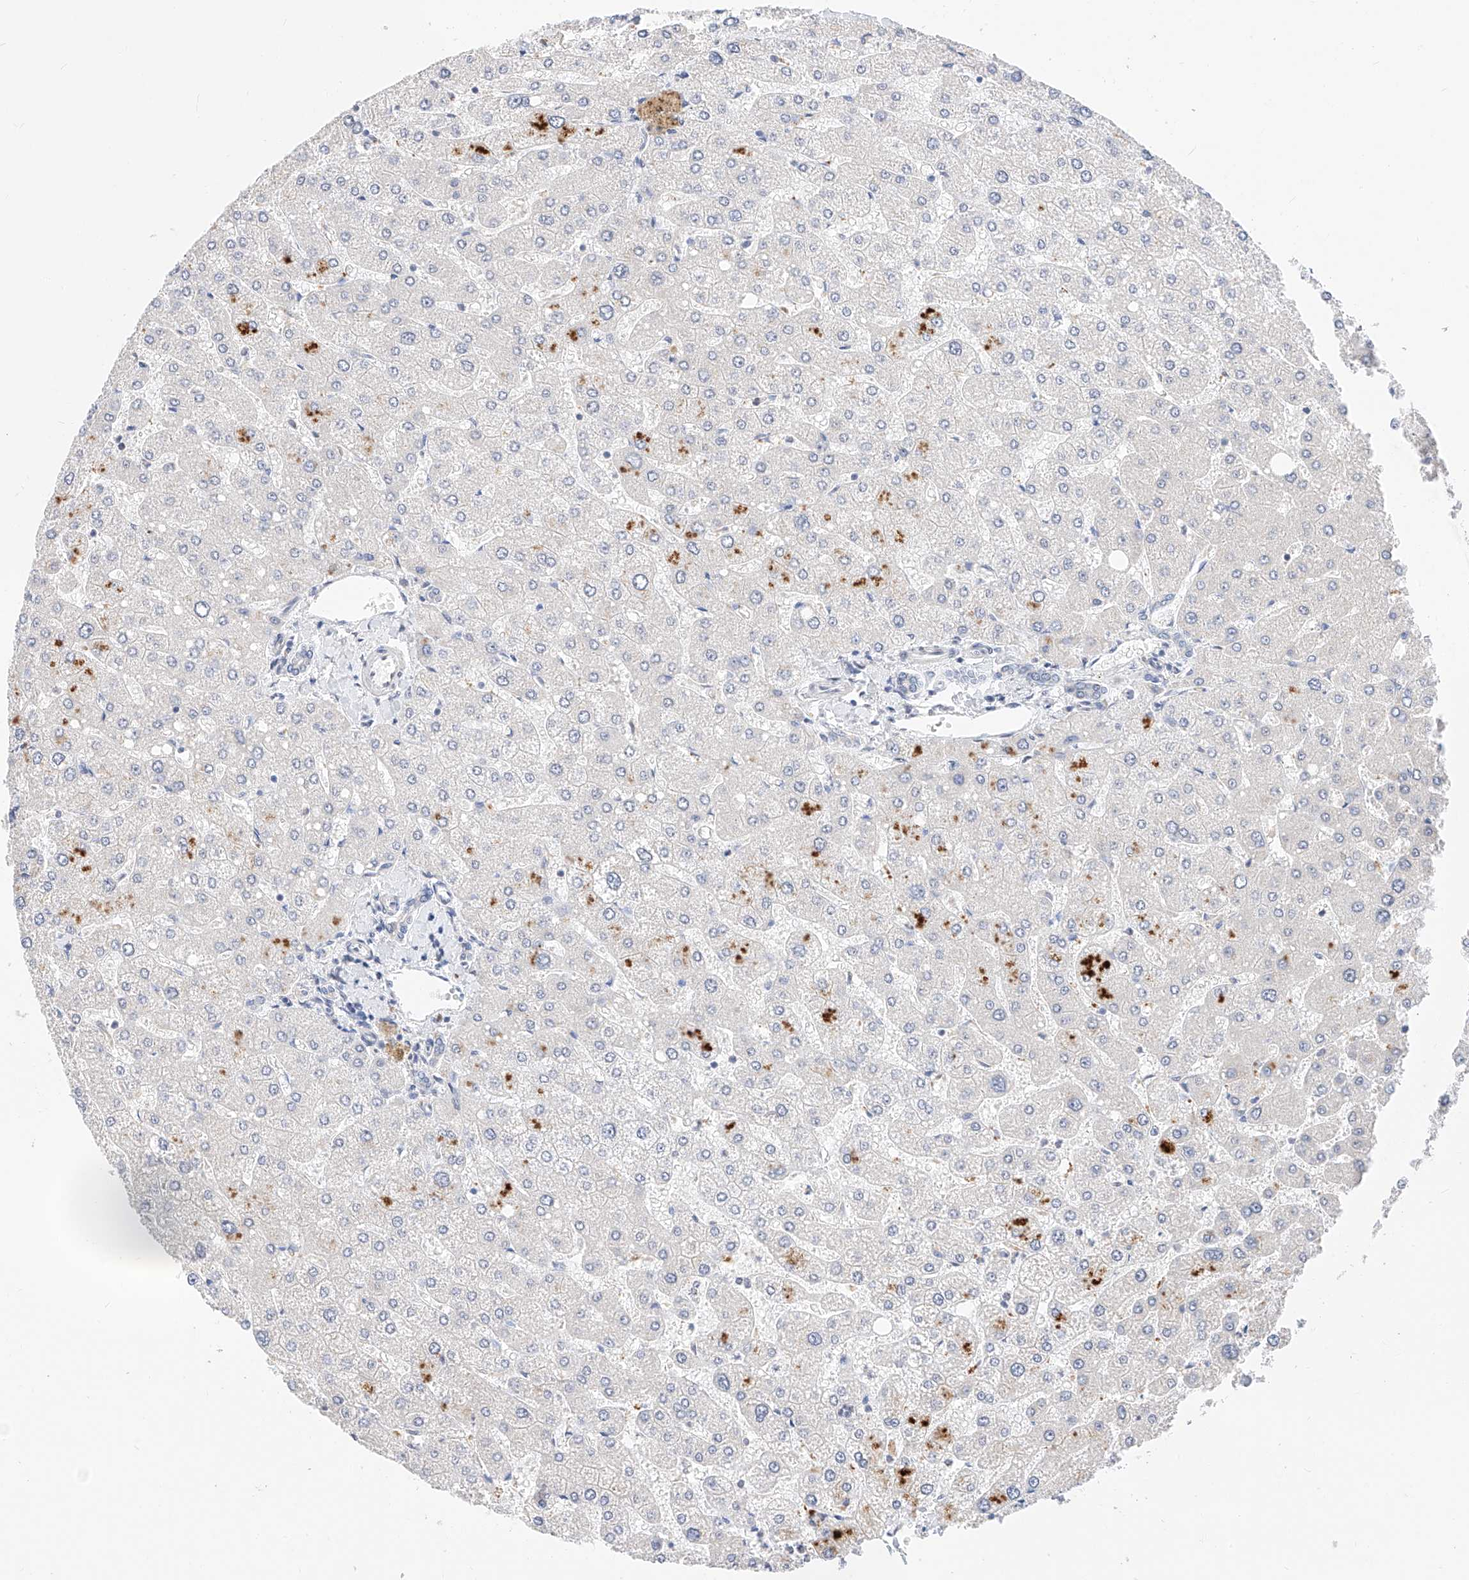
{"staining": {"intensity": "negative", "quantity": "none", "location": "none"}, "tissue": "liver", "cell_type": "Cholangiocytes", "image_type": "normal", "snomed": [{"axis": "morphology", "description": "Normal tissue, NOS"}, {"axis": "topography", "description": "Liver"}], "caption": "IHC of normal liver displays no expression in cholangiocytes. (DAB immunohistochemistry (IHC), high magnification).", "gene": "KCNJ1", "patient": {"sex": "male", "age": 55}}